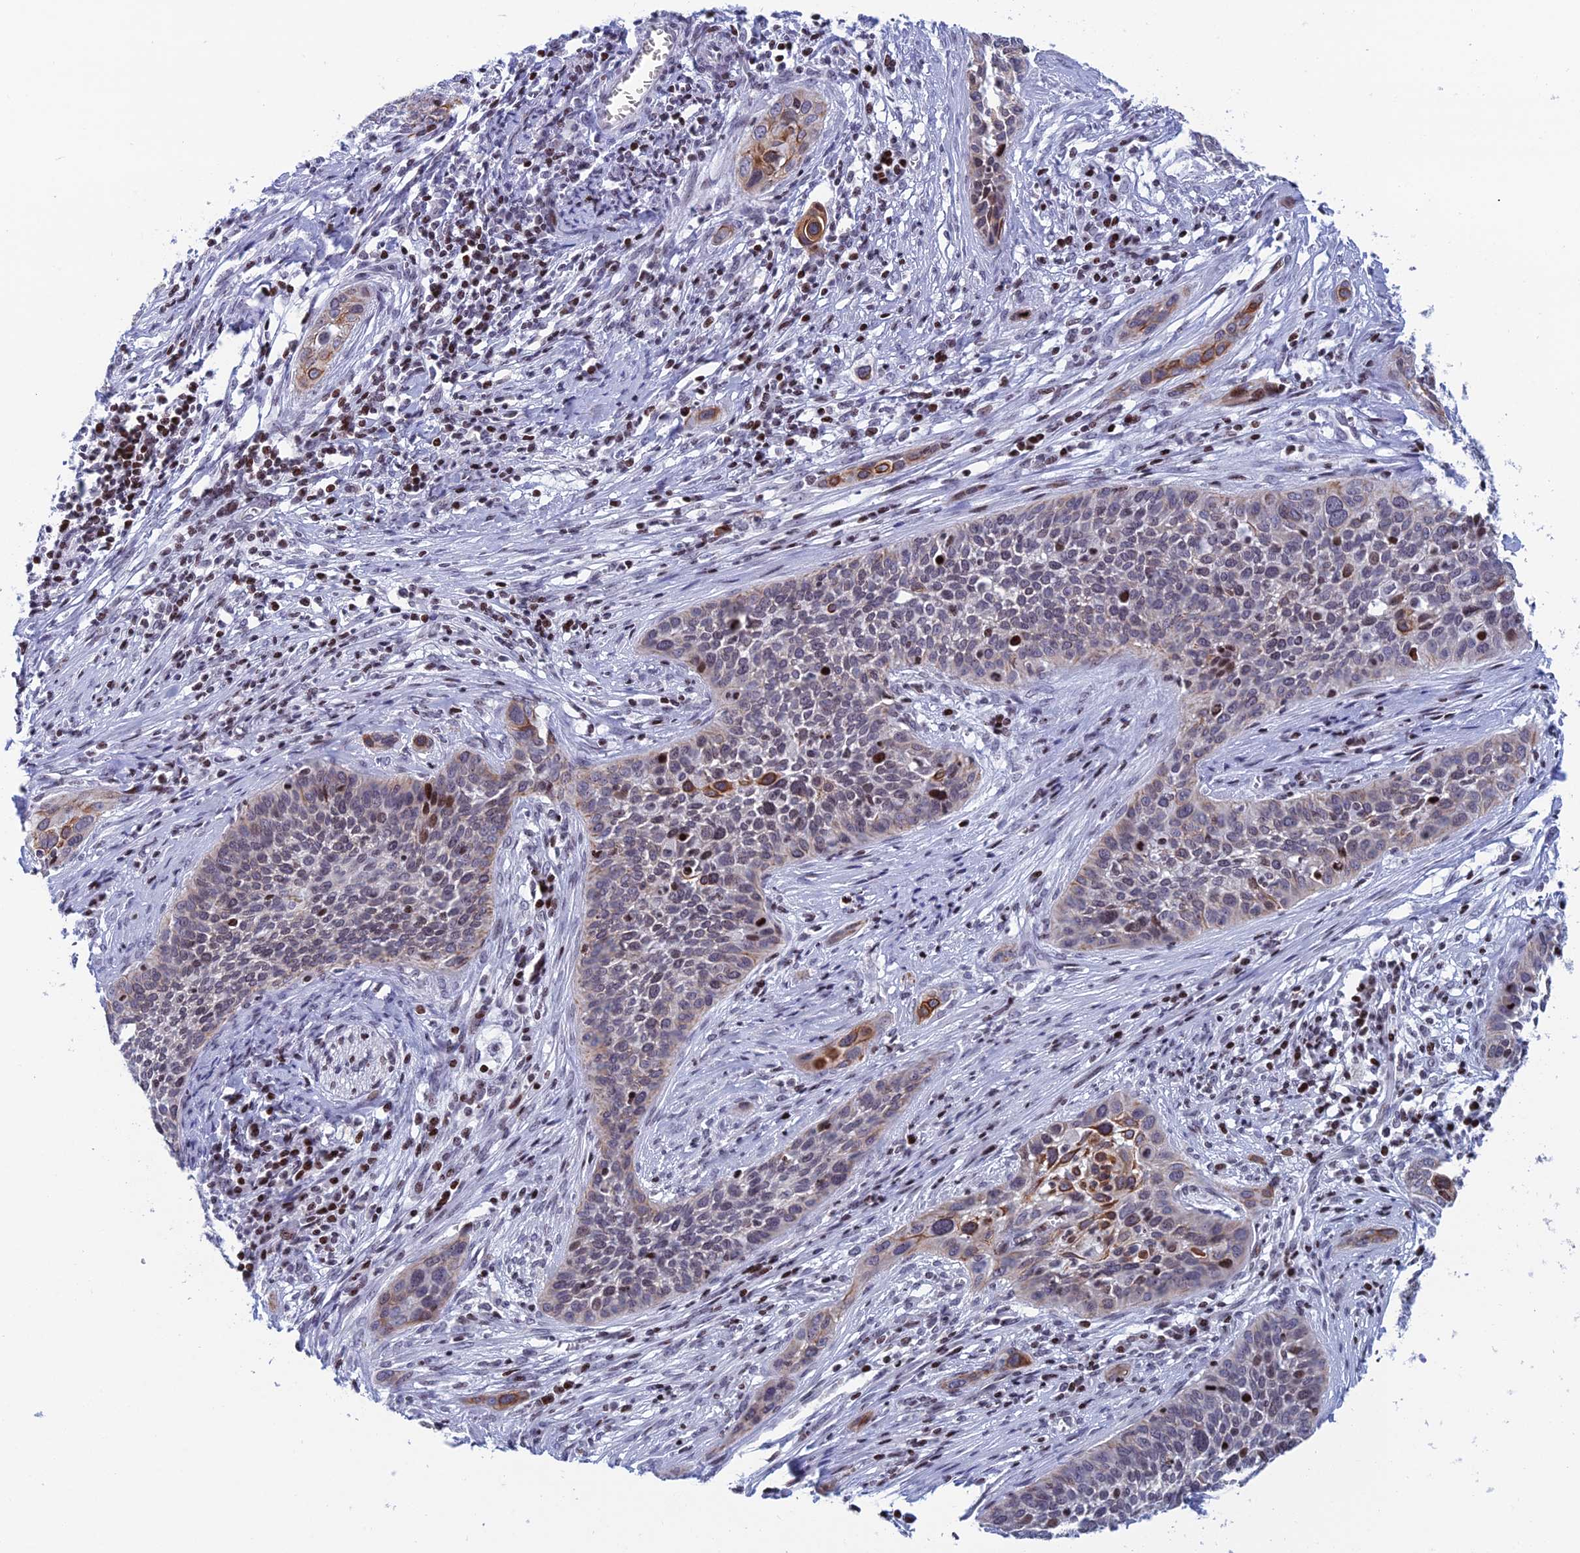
{"staining": {"intensity": "moderate", "quantity": "<25%", "location": "cytoplasmic/membranous,nuclear"}, "tissue": "cervical cancer", "cell_type": "Tumor cells", "image_type": "cancer", "snomed": [{"axis": "morphology", "description": "Squamous cell carcinoma, NOS"}, {"axis": "topography", "description": "Cervix"}], "caption": "DAB immunohistochemical staining of human cervical cancer (squamous cell carcinoma) exhibits moderate cytoplasmic/membranous and nuclear protein staining in approximately <25% of tumor cells. The protein is shown in brown color, while the nuclei are stained blue.", "gene": "AFF3", "patient": {"sex": "female", "age": 34}}